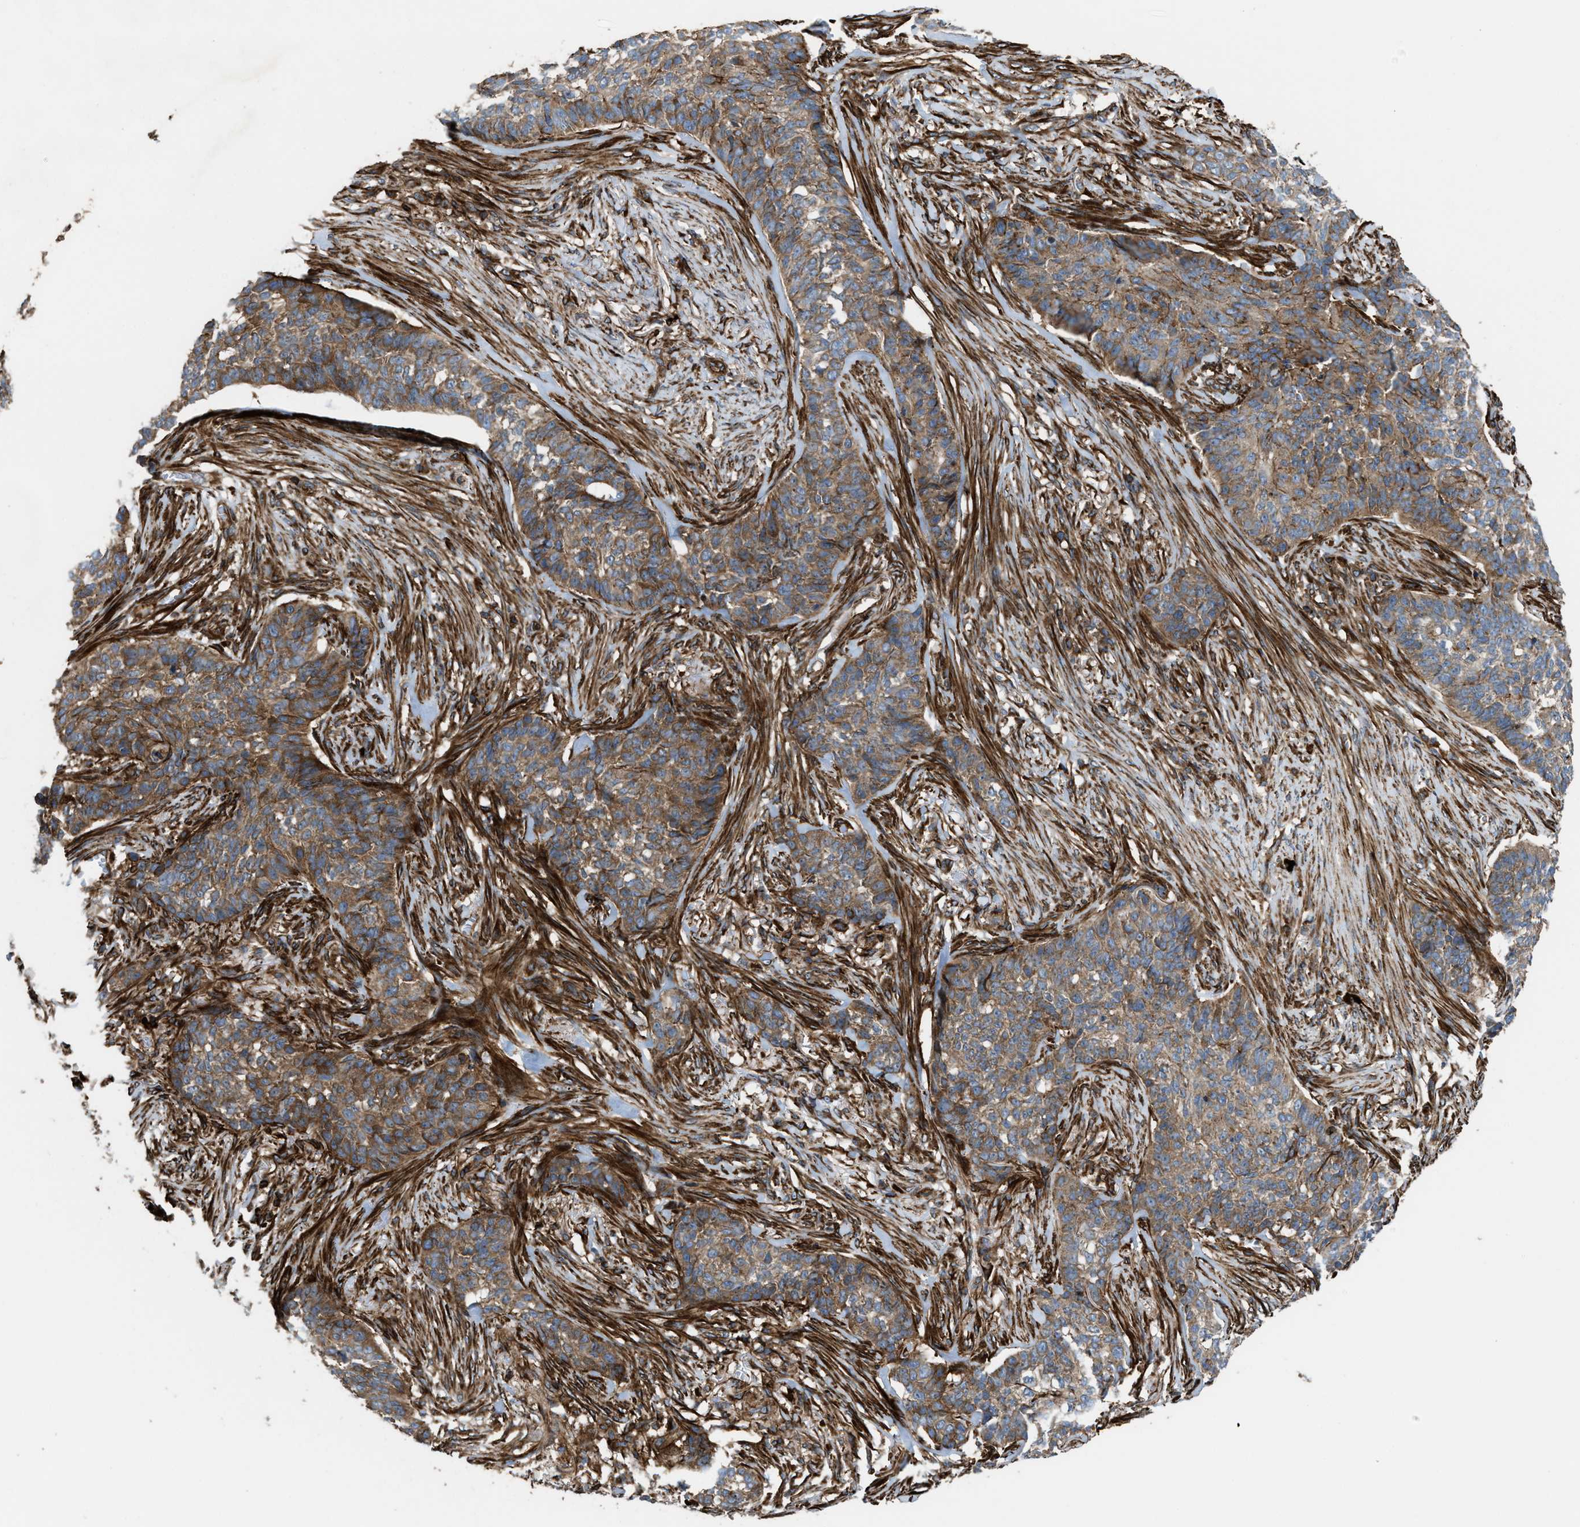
{"staining": {"intensity": "moderate", "quantity": ">75%", "location": "cytoplasmic/membranous"}, "tissue": "skin cancer", "cell_type": "Tumor cells", "image_type": "cancer", "snomed": [{"axis": "morphology", "description": "Basal cell carcinoma"}, {"axis": "topography", "description": "Skin"}], "caption": "Immunohistochemical staining of skin cancer (basal cell carcinoma) shows medium levels of moderate cytoplasmic/membranous staining in approximately >75% of tumor cells. (DAB (3,3'-diaminobenzidine) IHC with brightfield microscopy, high magnification).", "gene": "EGLN1", "patient": {"sex": "male", "age": 85}}